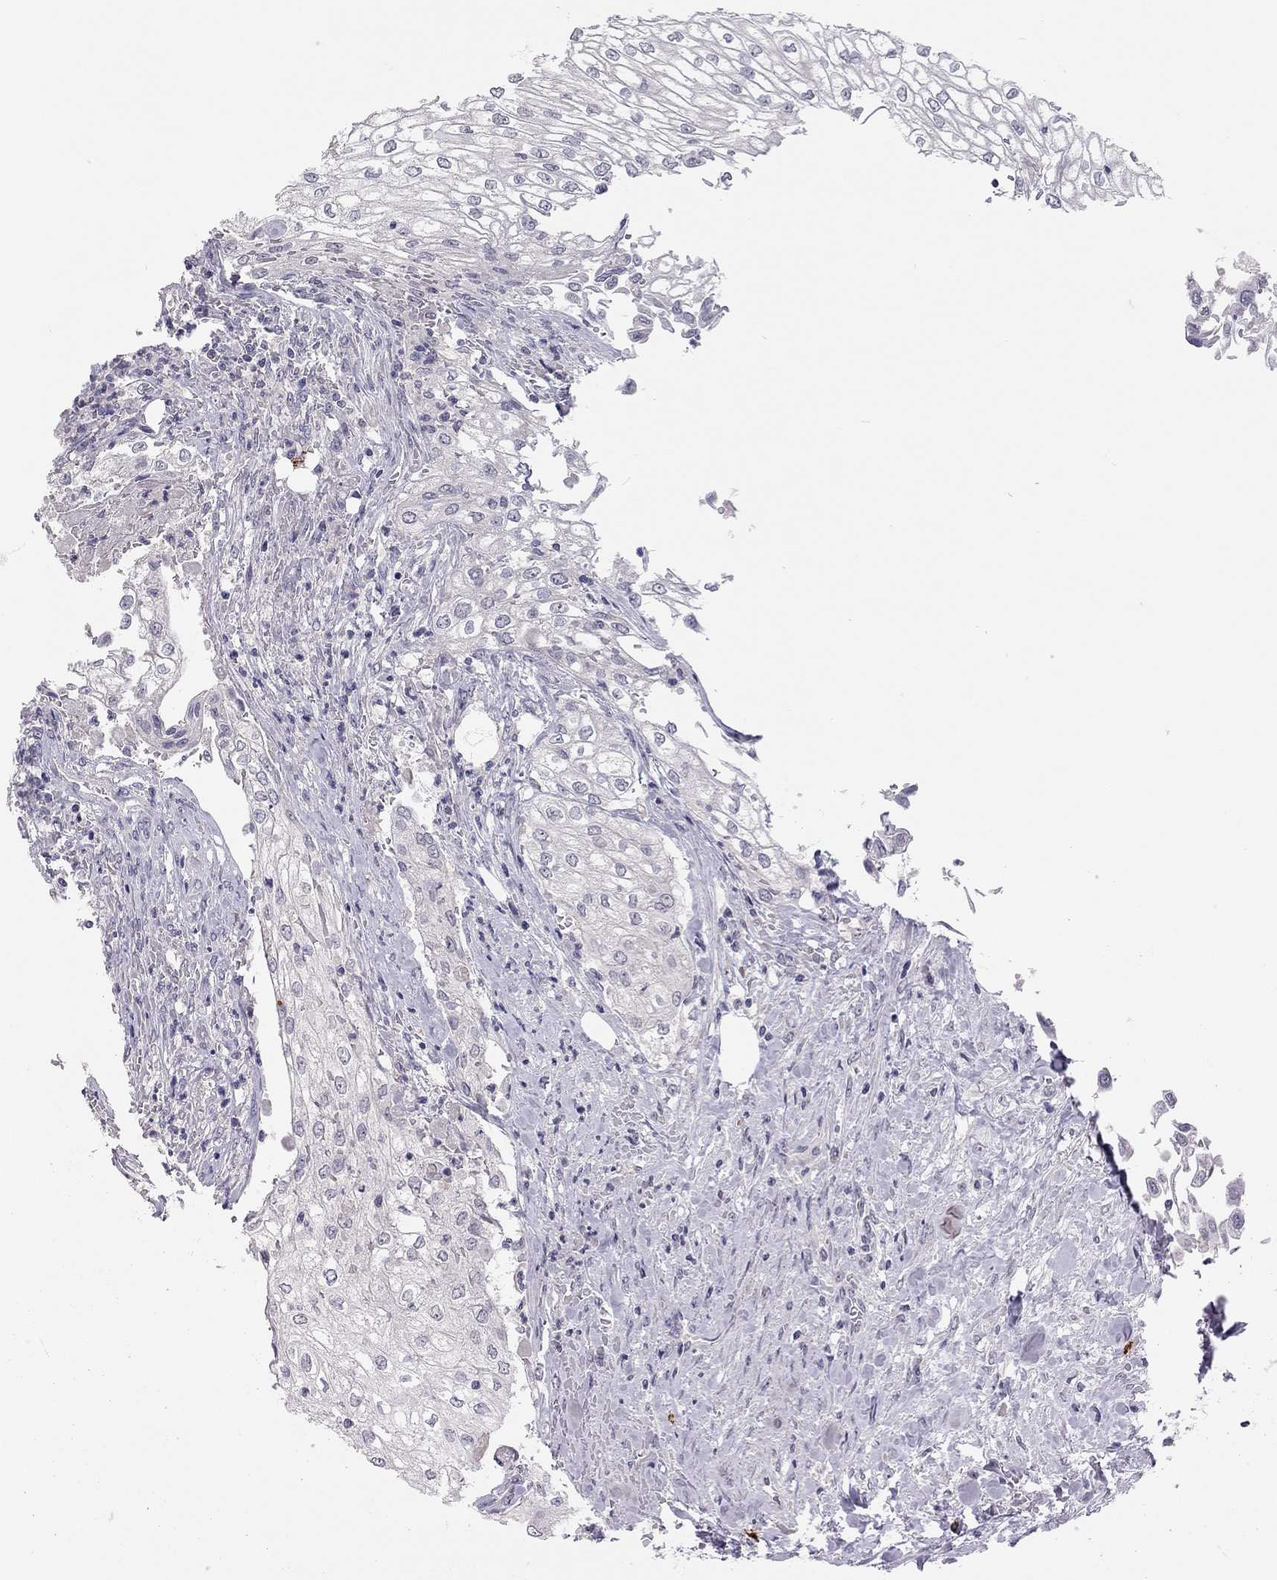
{"staining": {"intensity": "negative", "quantity": "none", "location": "none"}, "tissue": "urothelial cancer", "cell_type": "Tumor cells", "image_type": "cancer", "snomed": [{"axis": "morphology", "description": "Urothelial carcinoma, High grade"}, {"axis": "topography", "description": "Urinary bladder"}], "caption": "This is a photomicrograph of immunohistochemistry (IHC) staining of urothelial carcinoma (high-grade), which shows no expression in tumor cells. The staining is performed using DAB brown chromogen with nuclei counter-stained in using hematoxylin.", "gene": "SCARB1", "patient": {"sex": "male", "age": 62}}